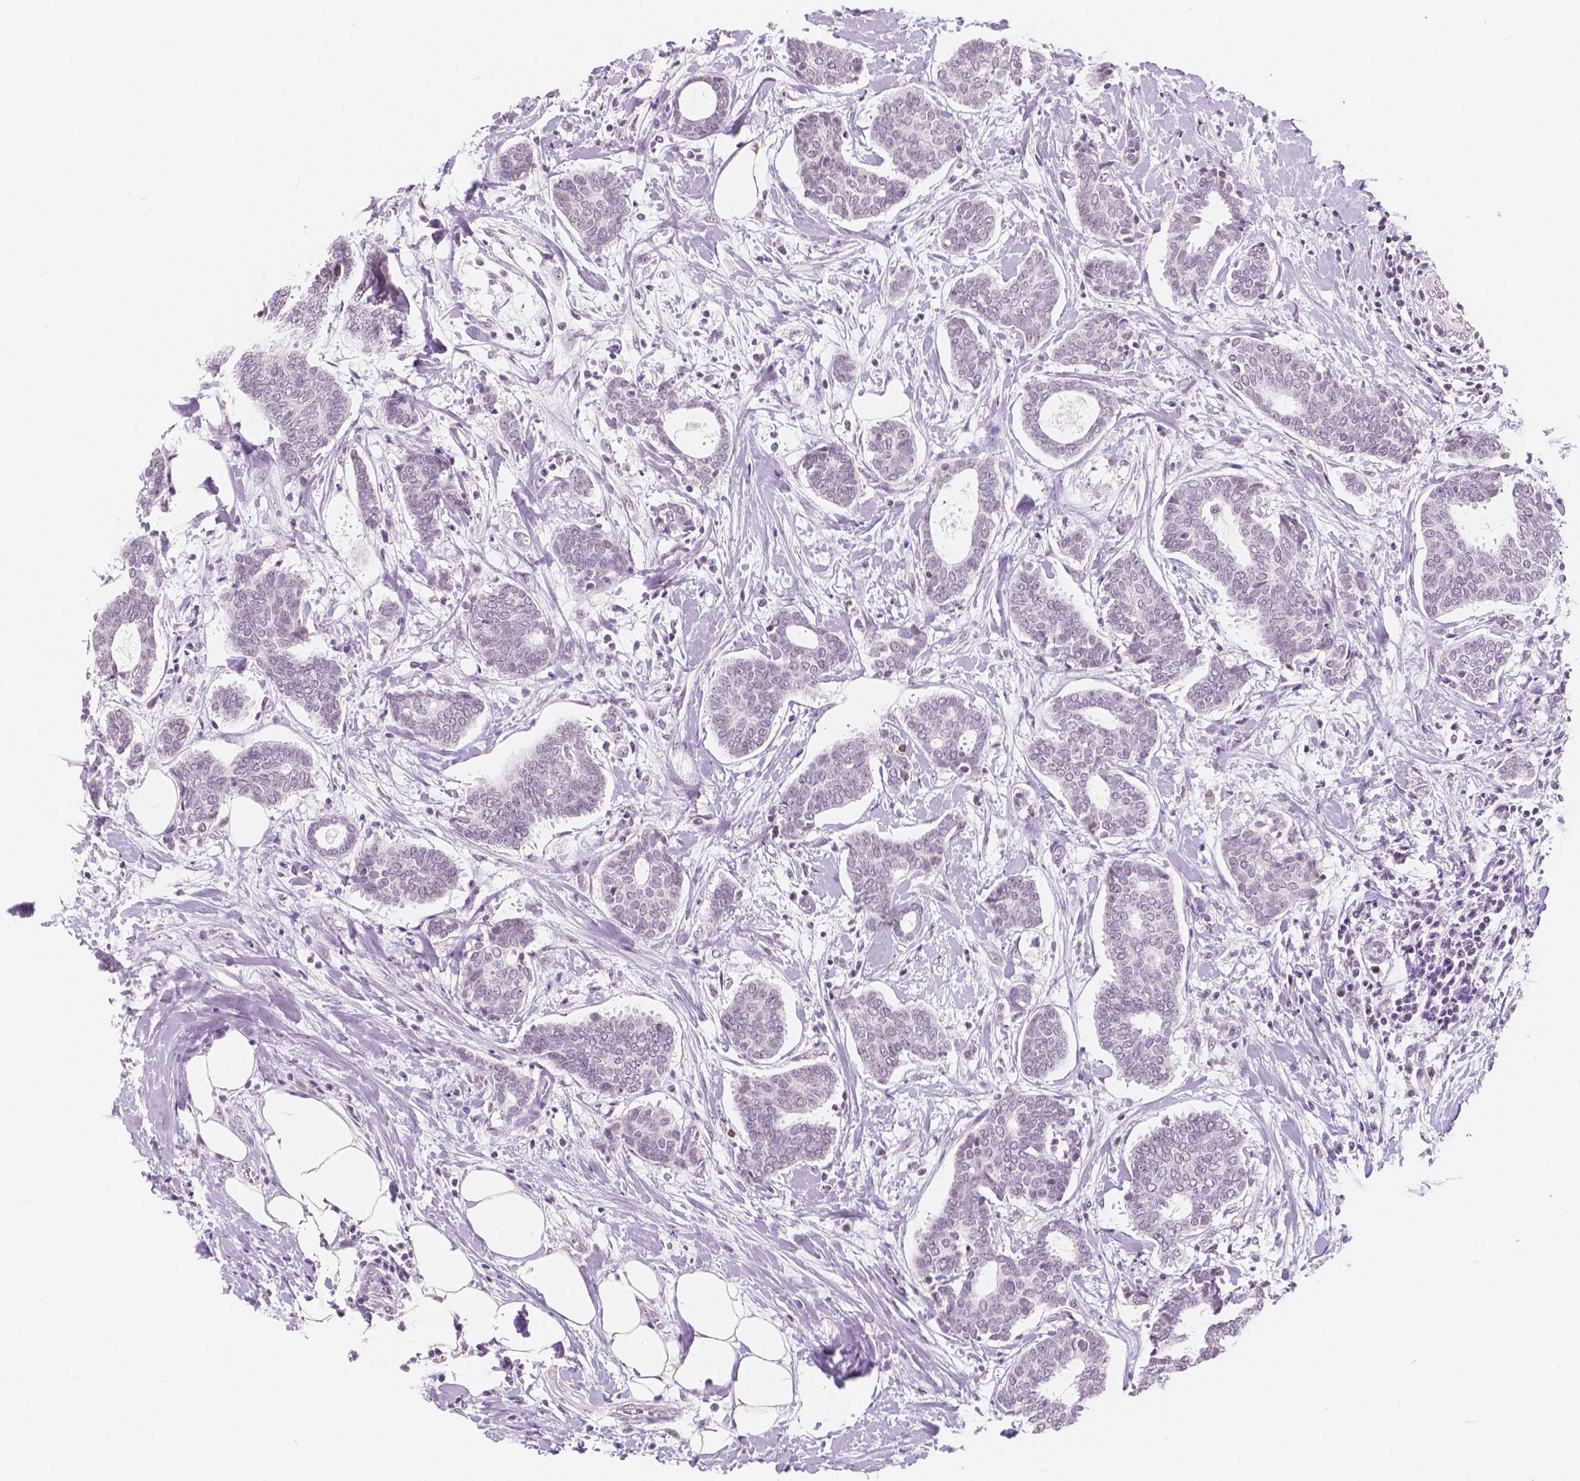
{"staining": {"intensity": "negative", "quantity": "none", "location": "none"}, "tissue": "breast cancer", "cell_type": "Tumor cells", "image_type": "cancer", "snomed": [{"axis": "morphology", "description": "Intraductal carcinoma, in situ"}, {"axis": "morphology", "description": "Duct carcinoma"}, {"axis": "morphology", "description": "Lobular carcinoma, in situ"}, {"axis": "topography", "description": "Breast"}], "caption": "An IHC micrograph of breast cancer is shown. There is no staining in tumor cells of breast cancer.", "gene": "NOLC1", "patient": {"sex": "female", "age": 44}}